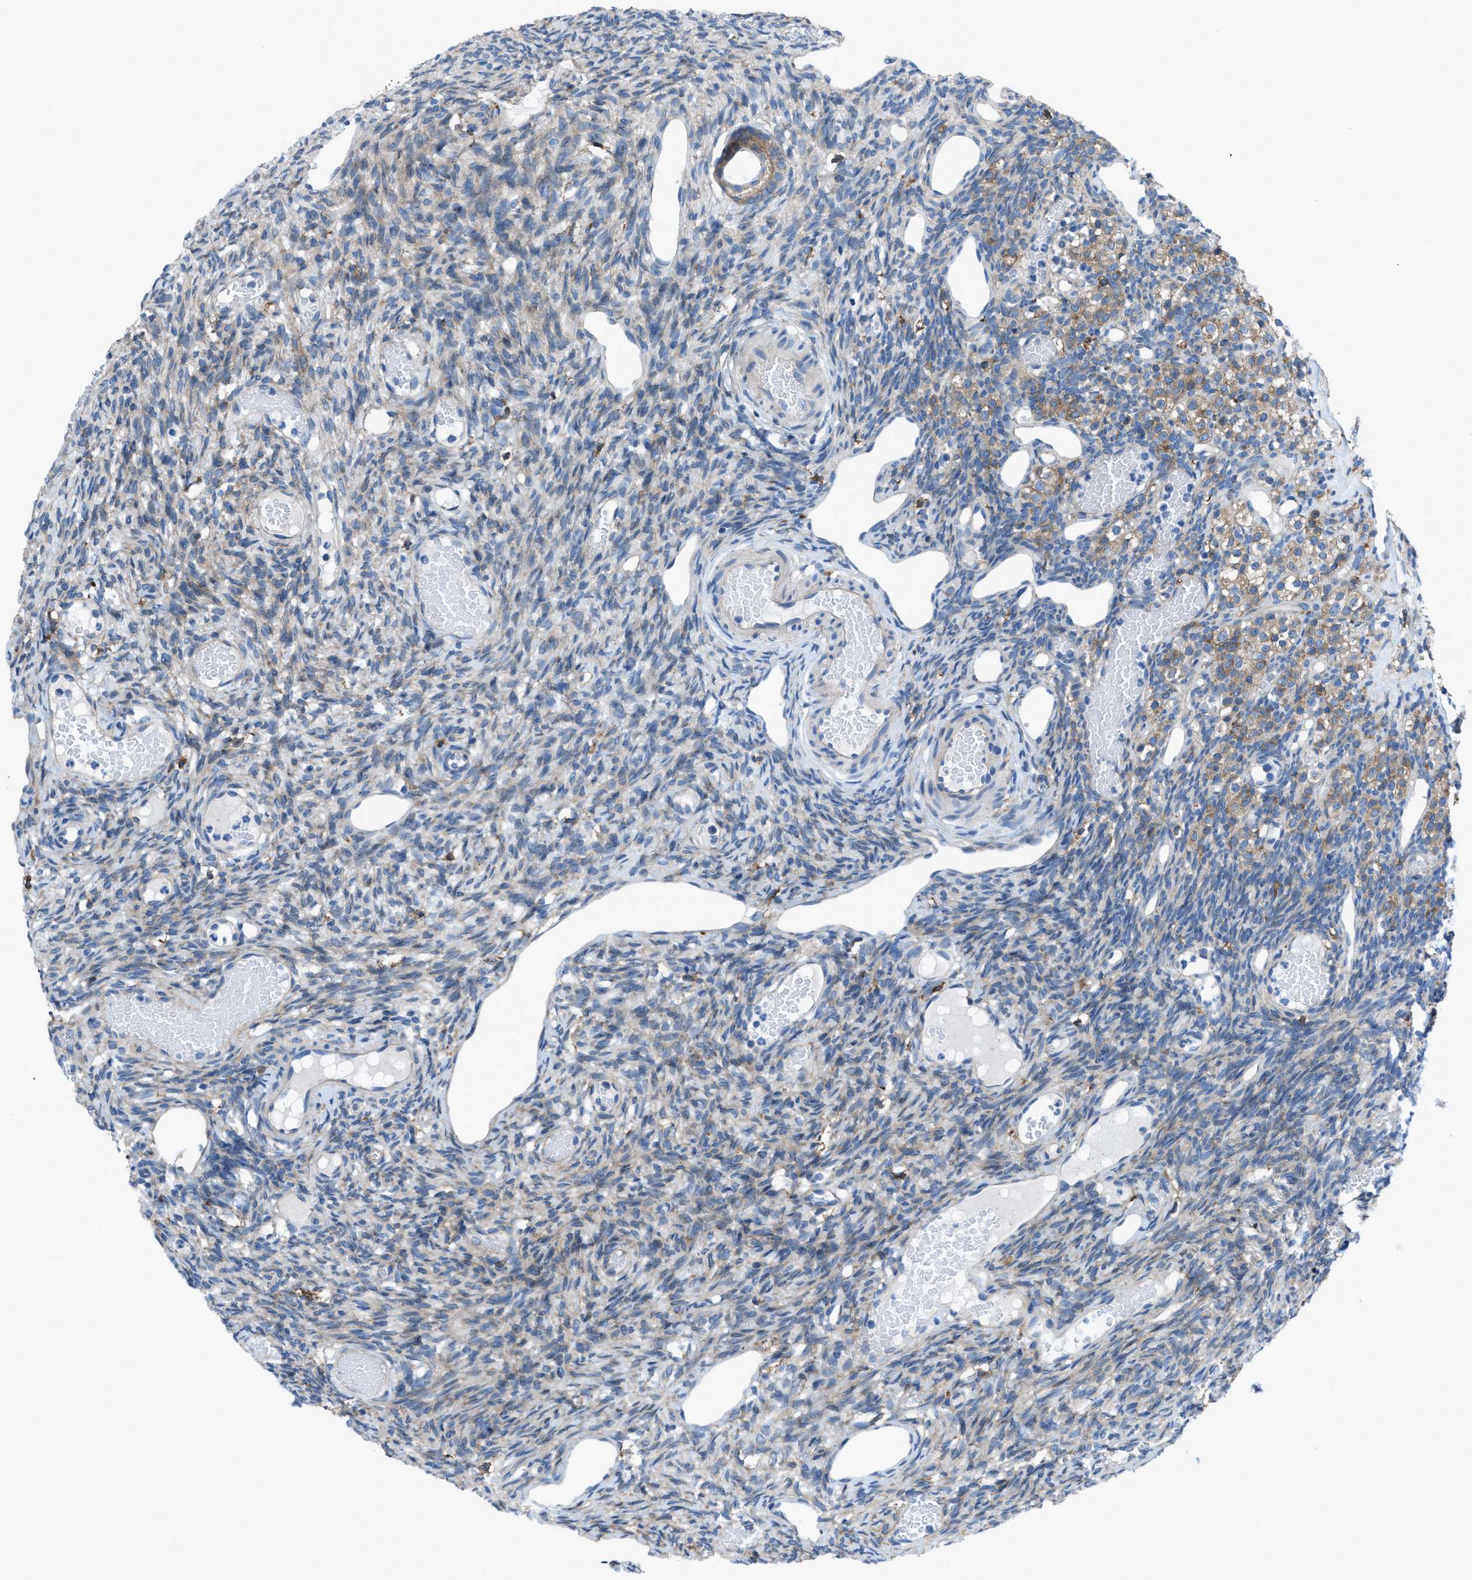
{"staining": {"intensity": "moderate", "quantity": ">75%", "location": "cytoplasmic/membranous"}, "tissue": "ovary", "cell_type": "Follicle cells", "image_type": "normal", "snomed": [{"axis": "morphology", "description": "Normal tissue, NOS"}, {"axis": "topography", "description": "Ovary"}], "caption": "Normal ovary displays moderate cytoplasmic/membranous expression in about >75% of follicle cells, visualized by immunohistochemistry. (DAB (3,3'-diaminobenzidine) = brown stain, brightfield microscopy at high magnification).", "gene": "EGFR", "patient": {"sex": "female", "age": 33}}